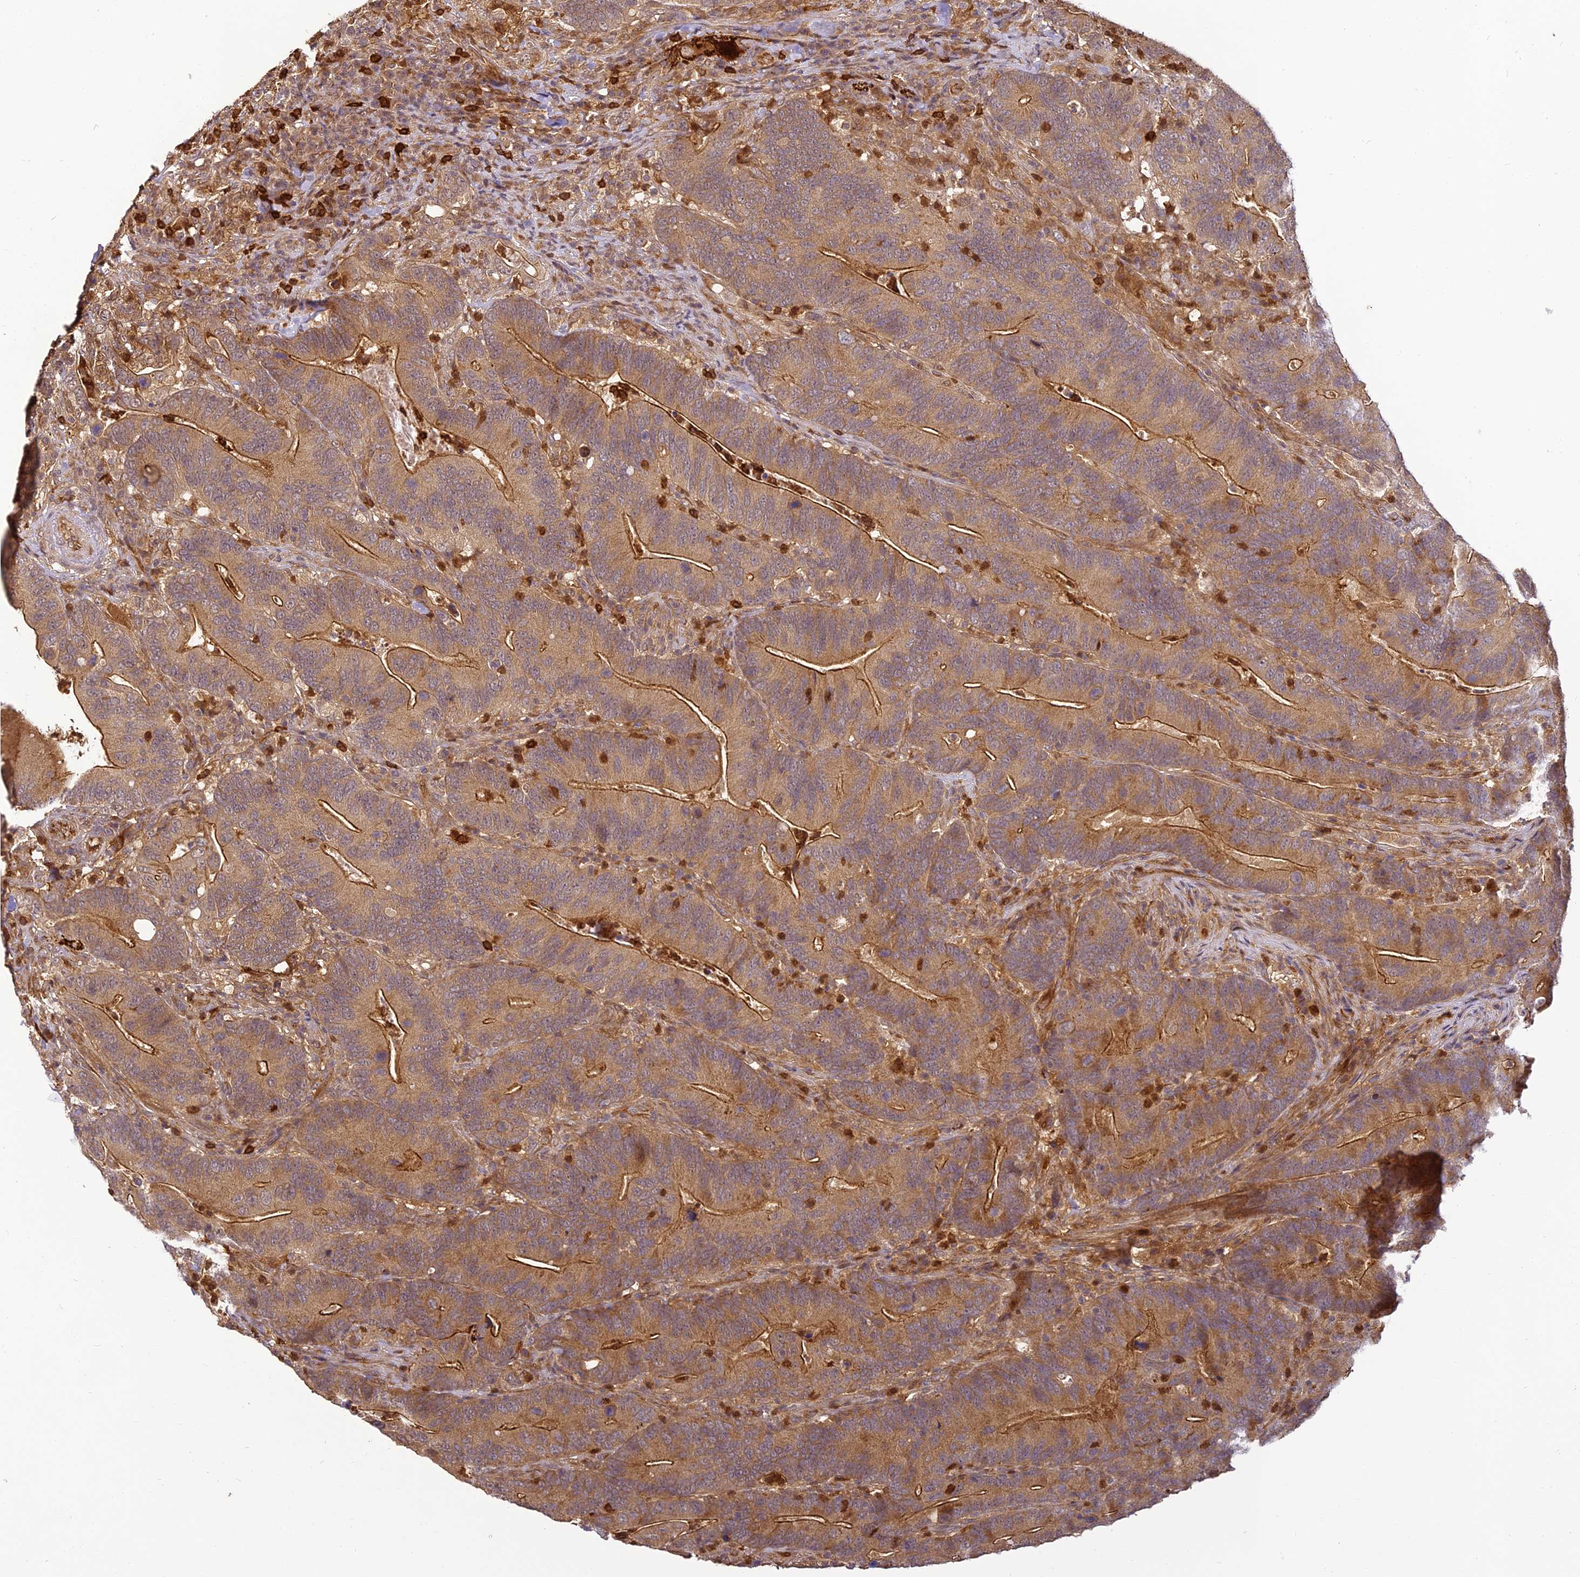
{"staining": {"intensity": "moderate", "quantity": ">75%", "location": "cytoplasmic/membranous"}, "tissue": "colorectal cancer", "cell_type": "Tumor cells", "image_type": "cancer", "snomed": [{"axis": "morphology", "description": "Adenocarcinoma, NOS"}, {"axis": "topography", "description": "Colon"}], "caption": "Colorectal cancer was stained to show a protein in brown. There is medium levels of moderate cytoplasmic/membranous expression in about >75% of tumor cells.", "gene": "BCDIN3D", "patient": {"sex": "female", "age": 66}}